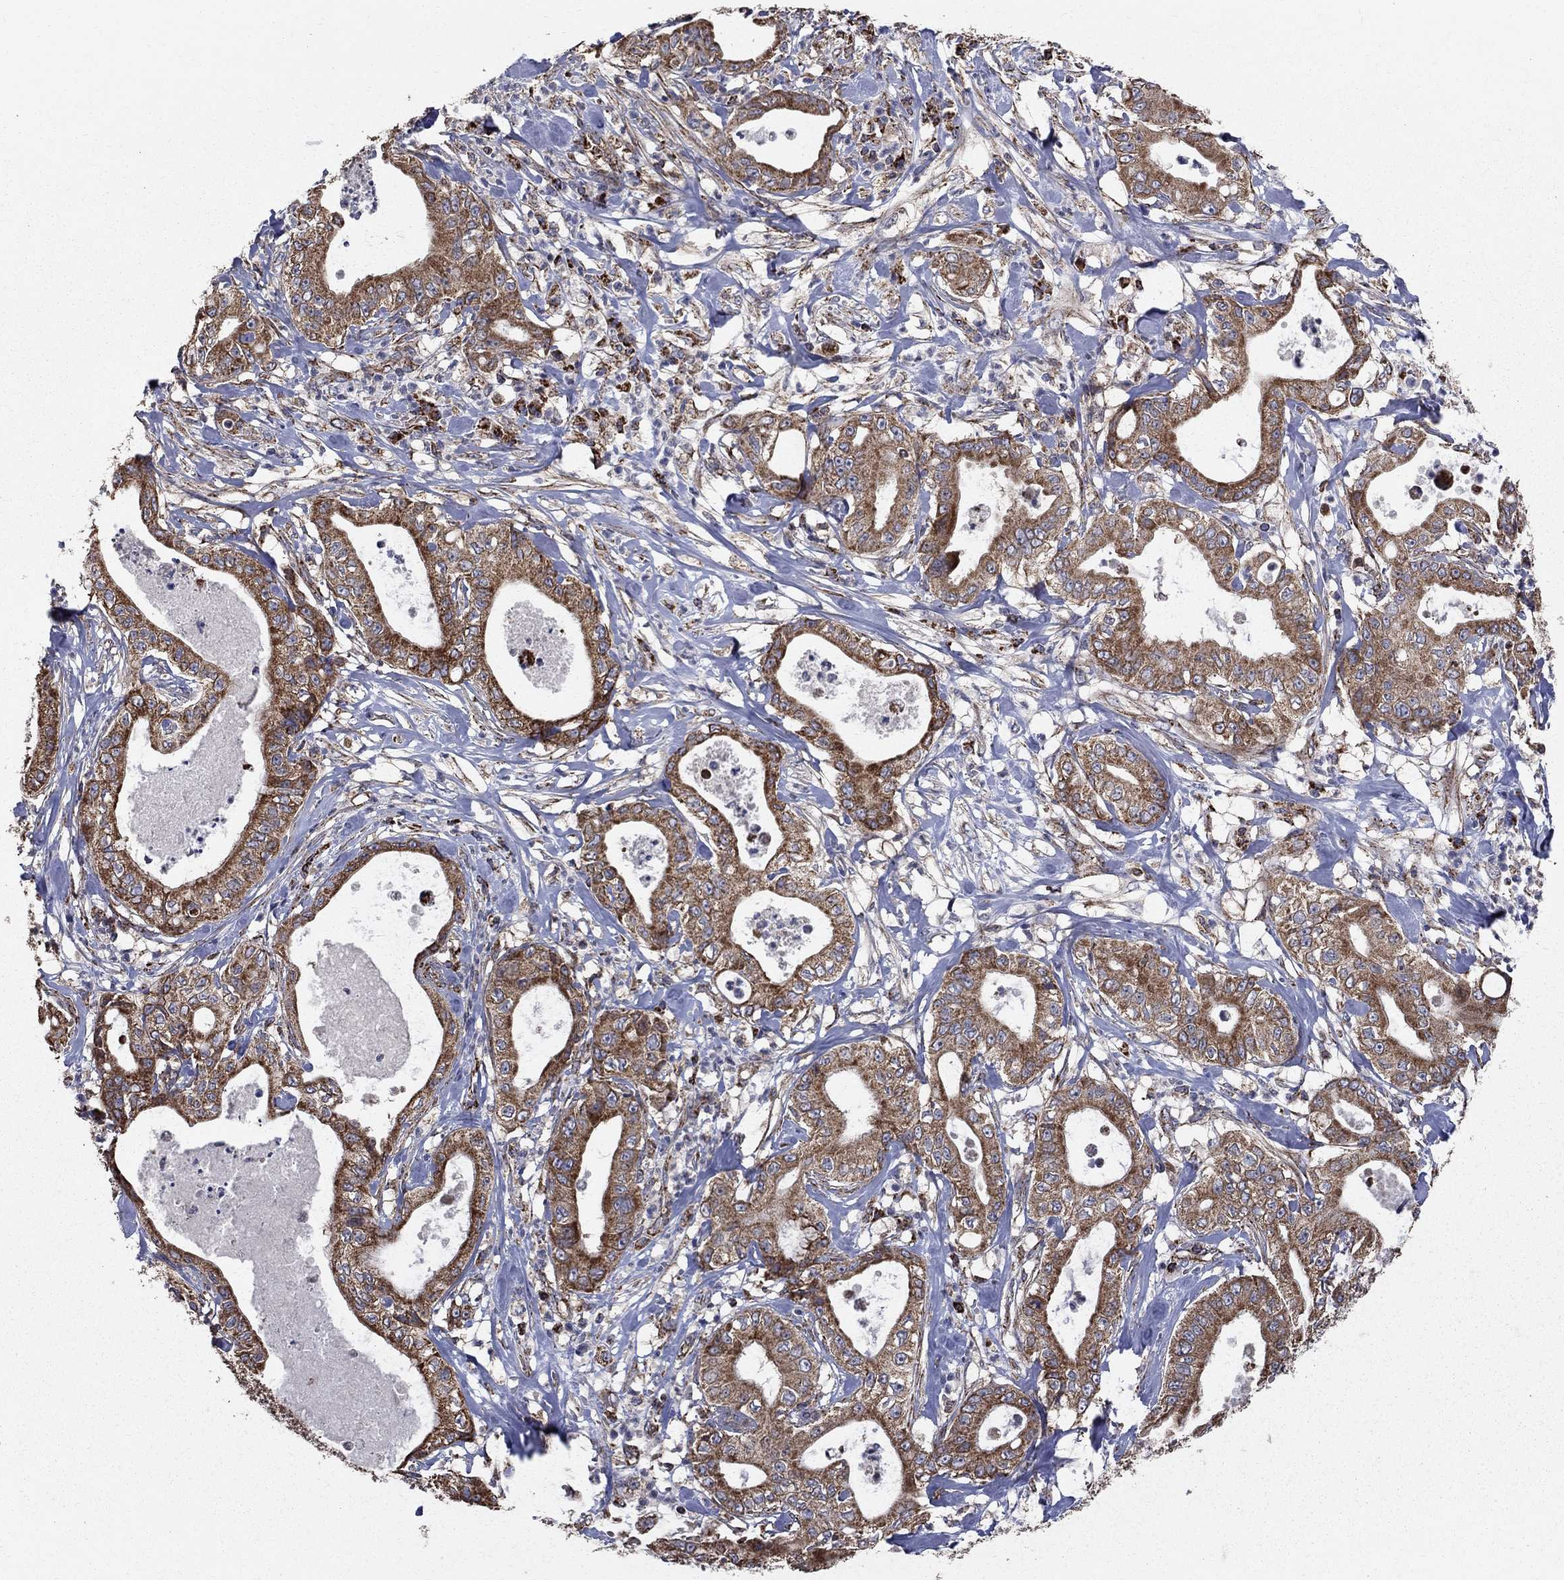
{"staining": {"intensity": "strong", "quantity": "25%-75%", "location": "cytoplasmic/membranous"}, "tissue": "pancreatic cancer", "cell_type": "Tumor cells", "image_type": "cancer", "snomed": [{"axis": "morphology", "description": "Adenocarcinoma, NOS"}, {"axis": "topography", "description": "Pancreas"}], "caption": "Human pancreatic cancer stained for a protein (brown) exhibits strong cytoplasmic/membranous positive positivity in about 25%-75% of tumor cells.", "gene": "NDUFS8", "patient": {"sex": "male", "age": 71}}